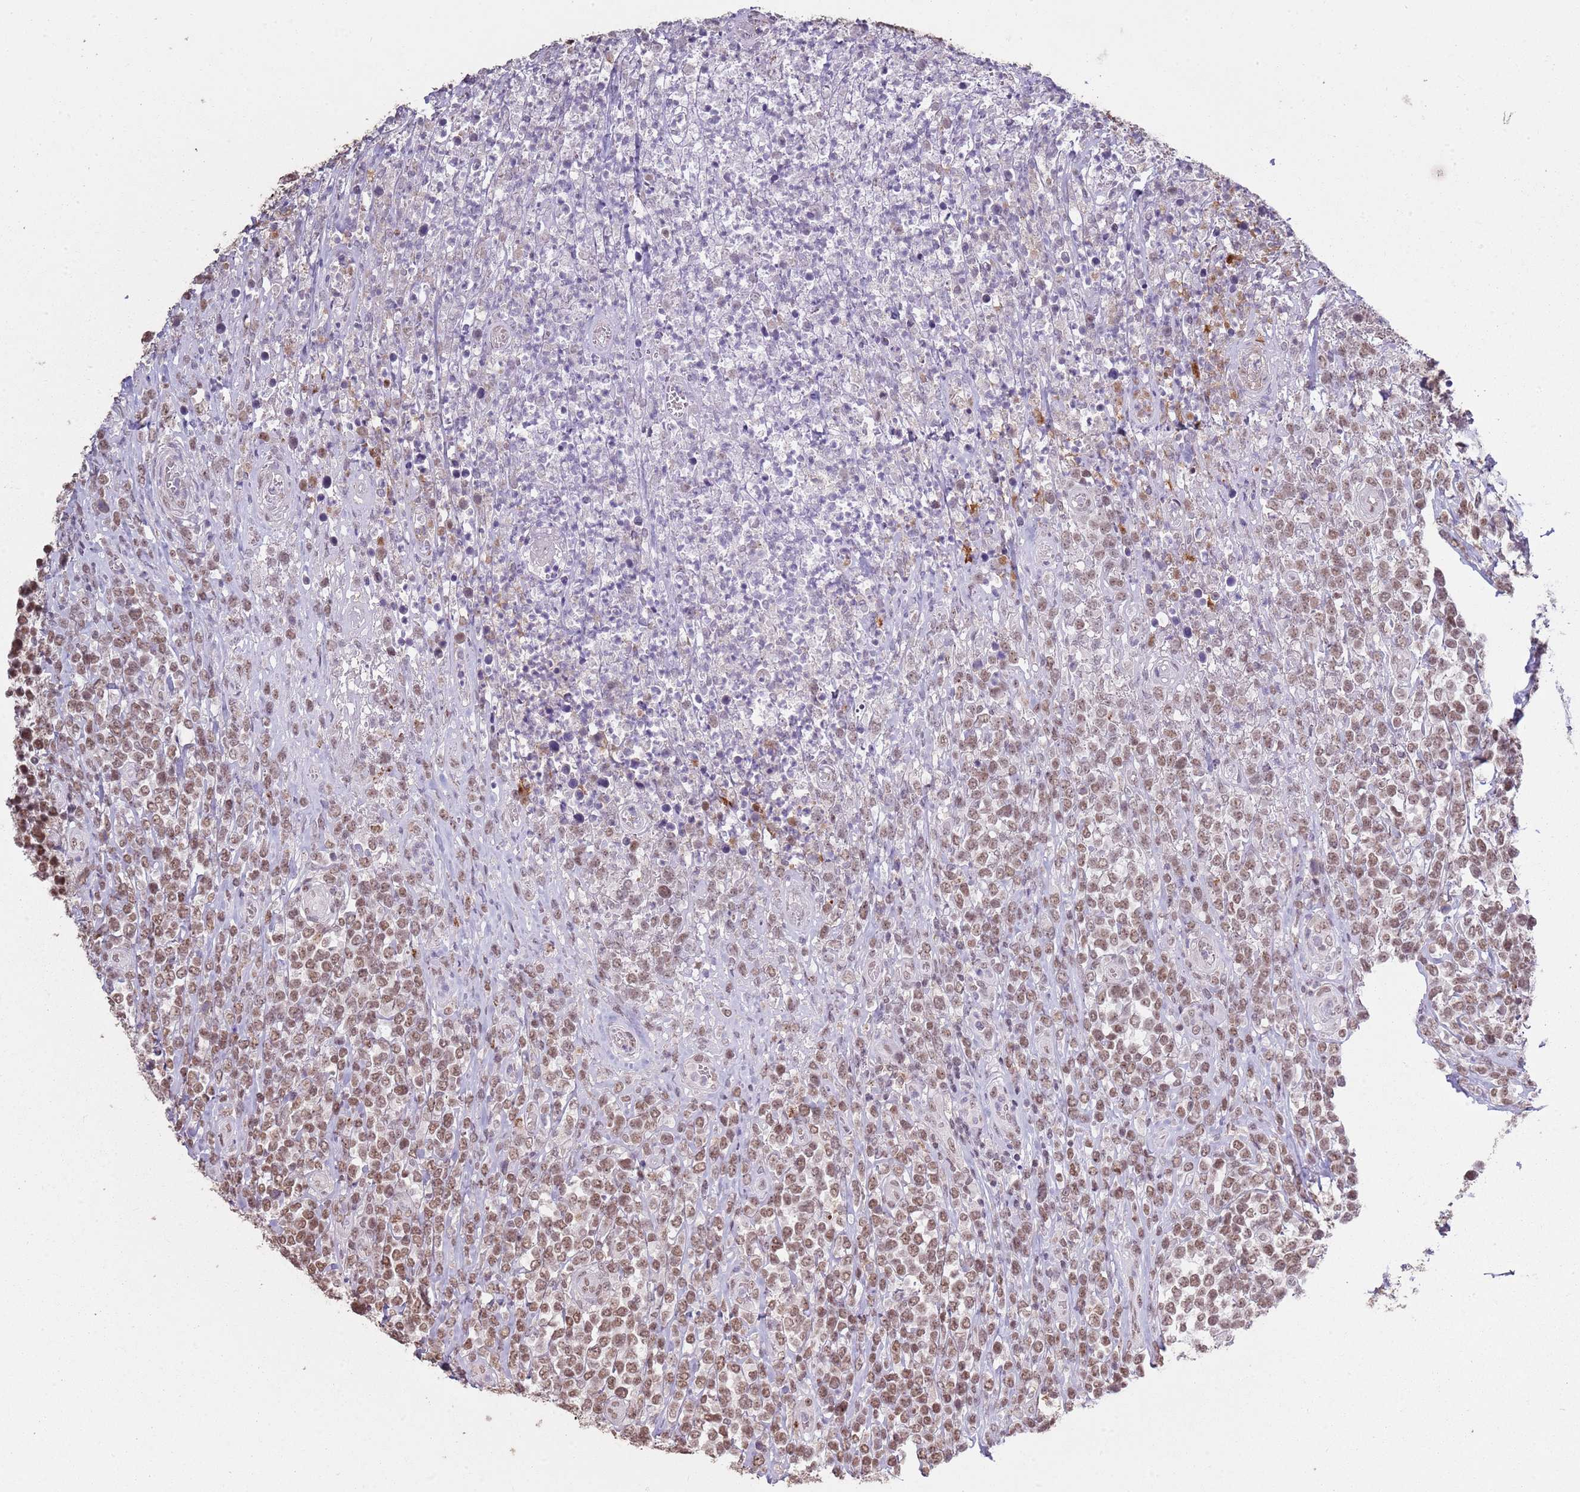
{"staining": {"intensity": "moderate", "quantity": ">75%", "location": "nuclear"}, "tissue": "lymphoma", "cell_type": "Tumor cells", "image_type": "cancer", "snomed": [{"axis": "morphology", "description": "Malignant lymphoma, non-Hodgkin's type, High grade"}, {"axis": "topography", "description": "Soft tissue"}], "caption": "Approximately >75% of tumor cells in human high-grade malignant lymphoma, non-Hodgkin's type demonstrate moderate nuclear protein positivity as visualized by brown immunohistochemical staining.", "gene": "ARL14EP", "patient": {"sex": "female", "age": 56}}